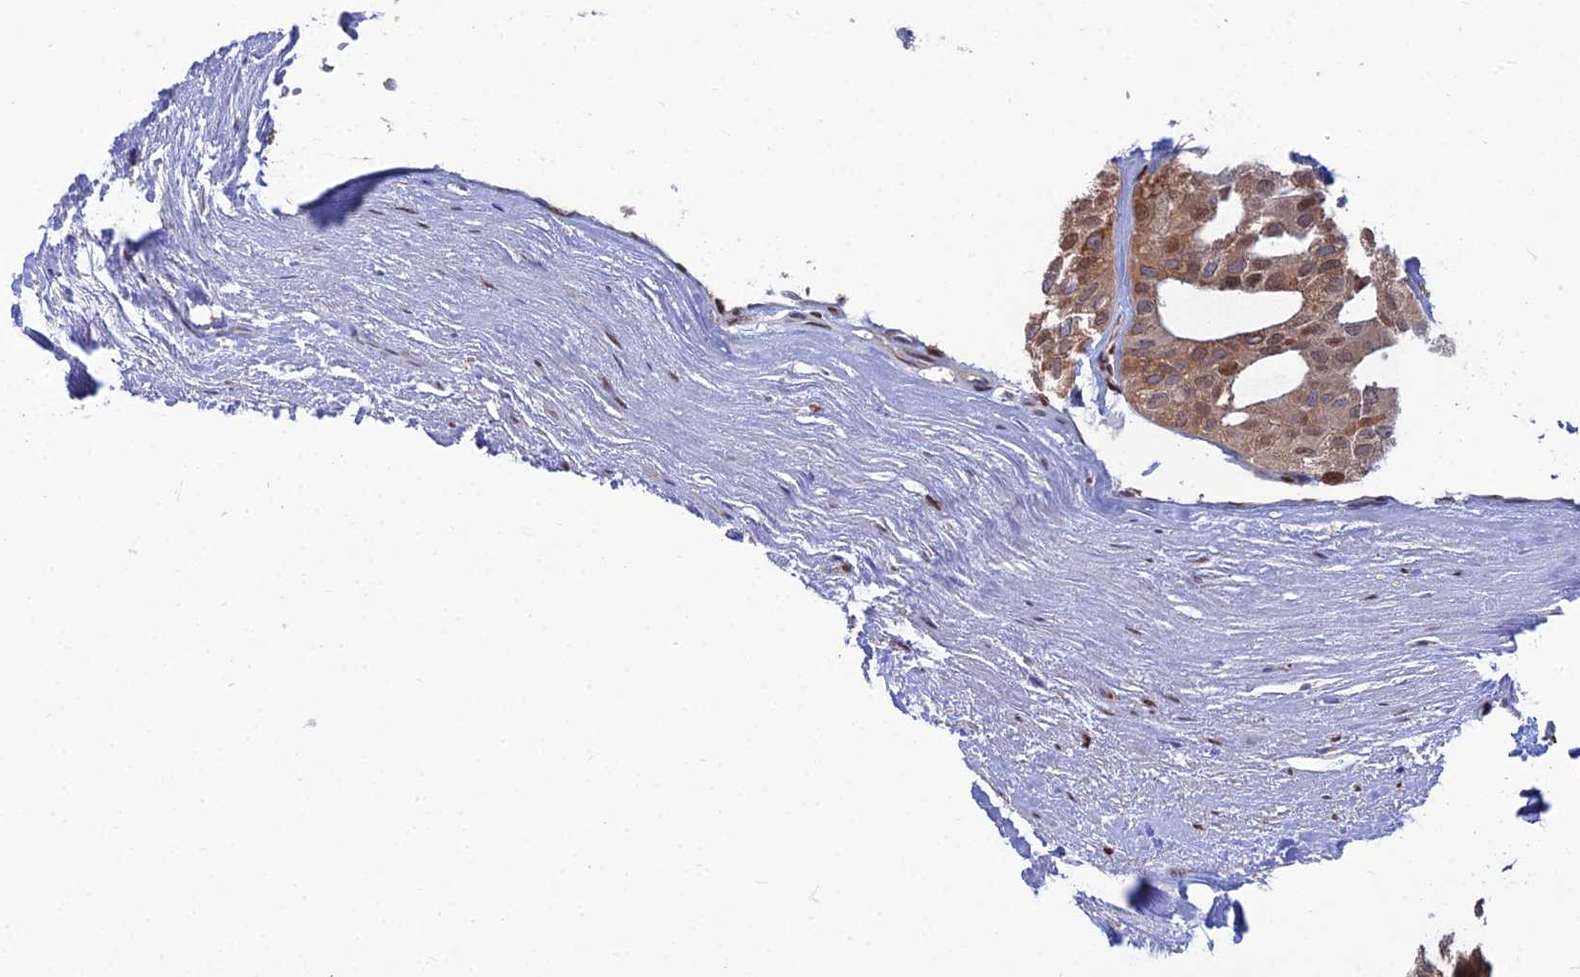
{"staining": {"intensity": "moderate", "quantity": ">75%", "location": "cytoplasmic/membranous,nuclear"}, "tissue": "thyroid cancer", "cell_type": "Tumor cells", "image_type": "cancer", "snomed": [{"axis": "morphology", "description": "Follicular adenoma carcinoma, NOS"}, {"axis": "topography", "description": "Thyroid gland"}], "caption": "Thyroid cancer (follicular adenoma carcinoma) stained with IHC demonstrates moderate cytoplasmic/membranous and nuclear staining in about >75% of tumor cells.", "gene": "DNPEP", "patient": {"sex": "male", "age": 75}}